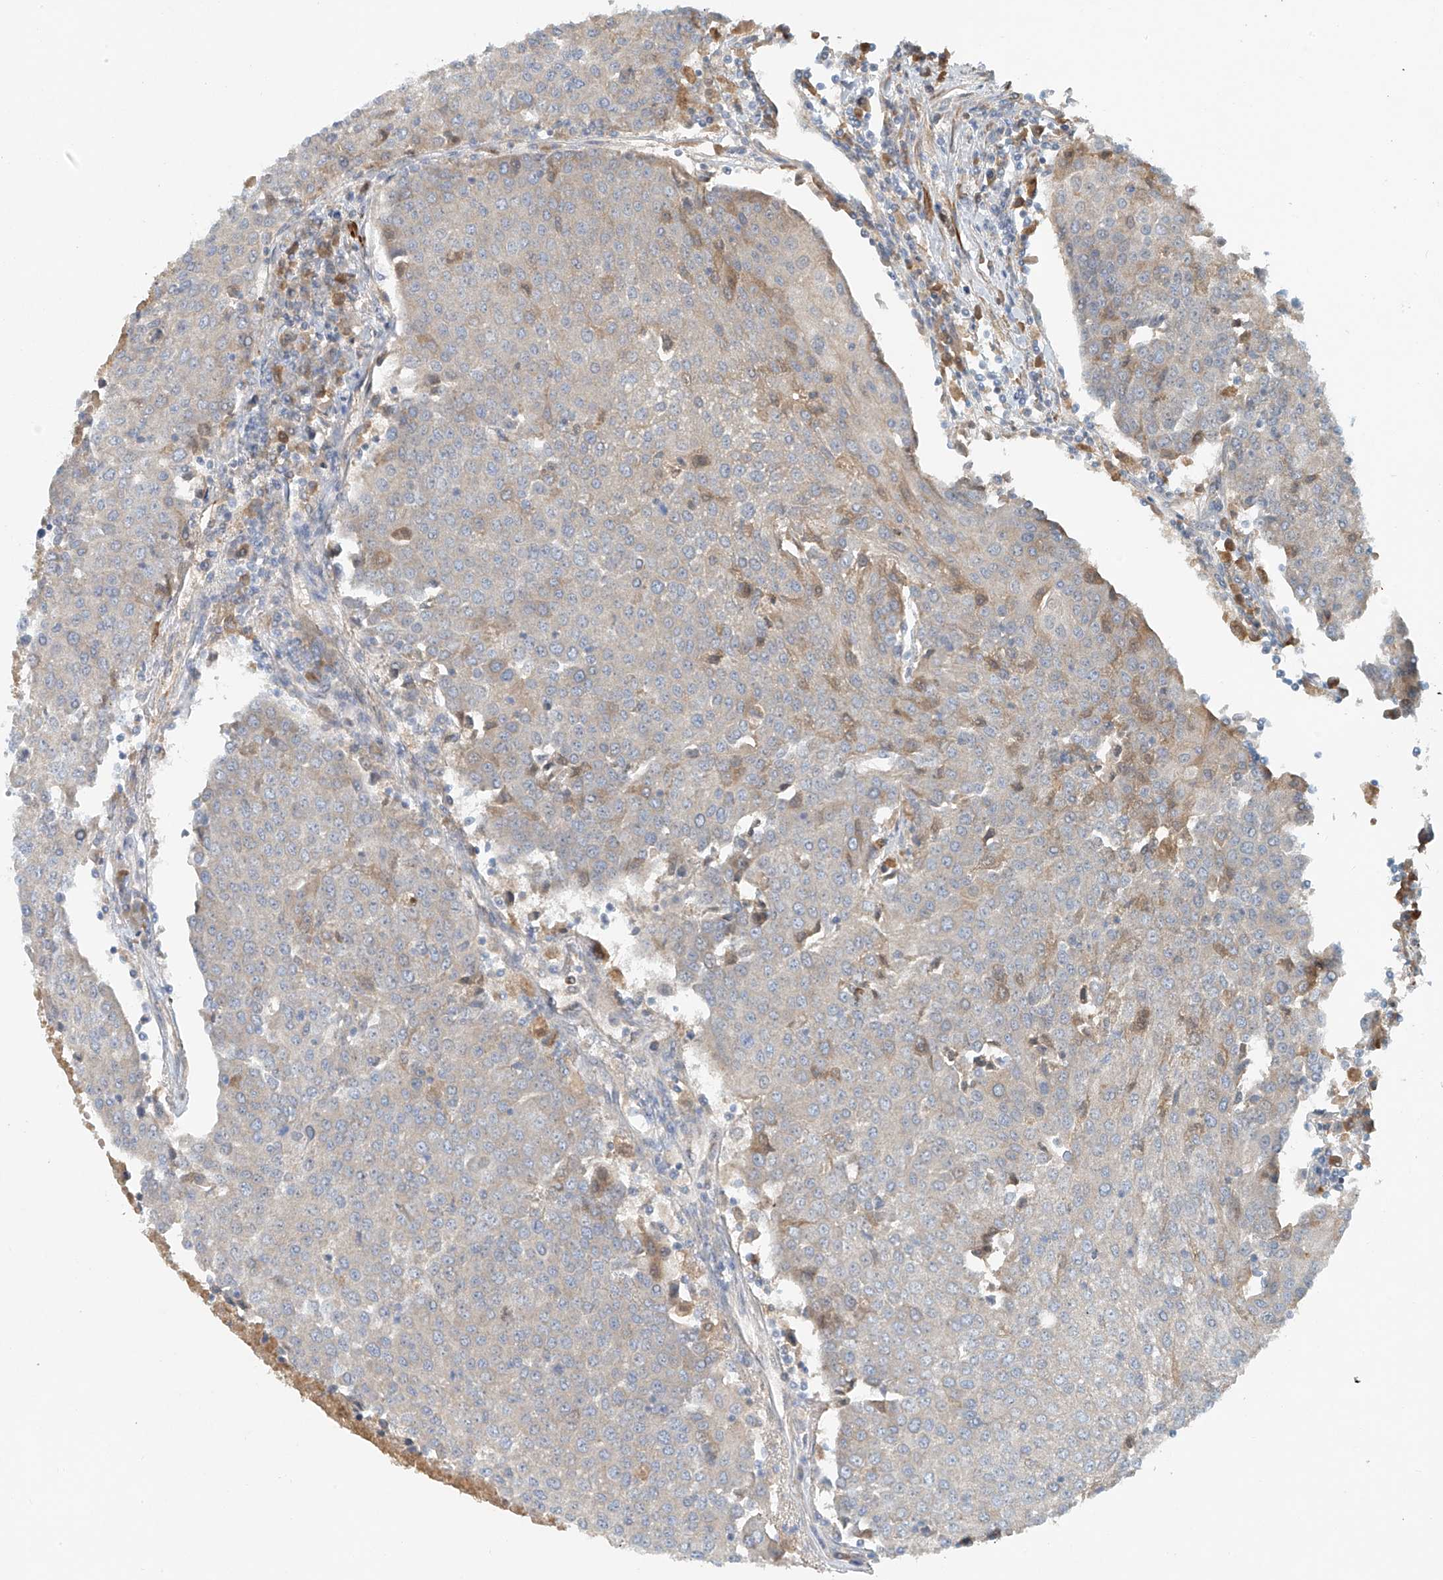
{"staining": {"intensity": "weak", "quantity": "<25%", "location": "cytoplasmic/membranous"}, "tissue": "urothelial cancer", "cell_type": "Tumor cells", "image_type": "cancer", "snomed": [{"axis": "morphology", "description": "Urothelial carcinoma, High grade"}, {"axis": "topography", "description": "Urinary bladder"}], "caption": "This is an immunohistochemistry (IHC) micrograph of human high-grade urothelial carcinoma. There is no expression in tumor cells.", "gene": "LYRM9", "patient": {"sex": "female", "age": 85}}